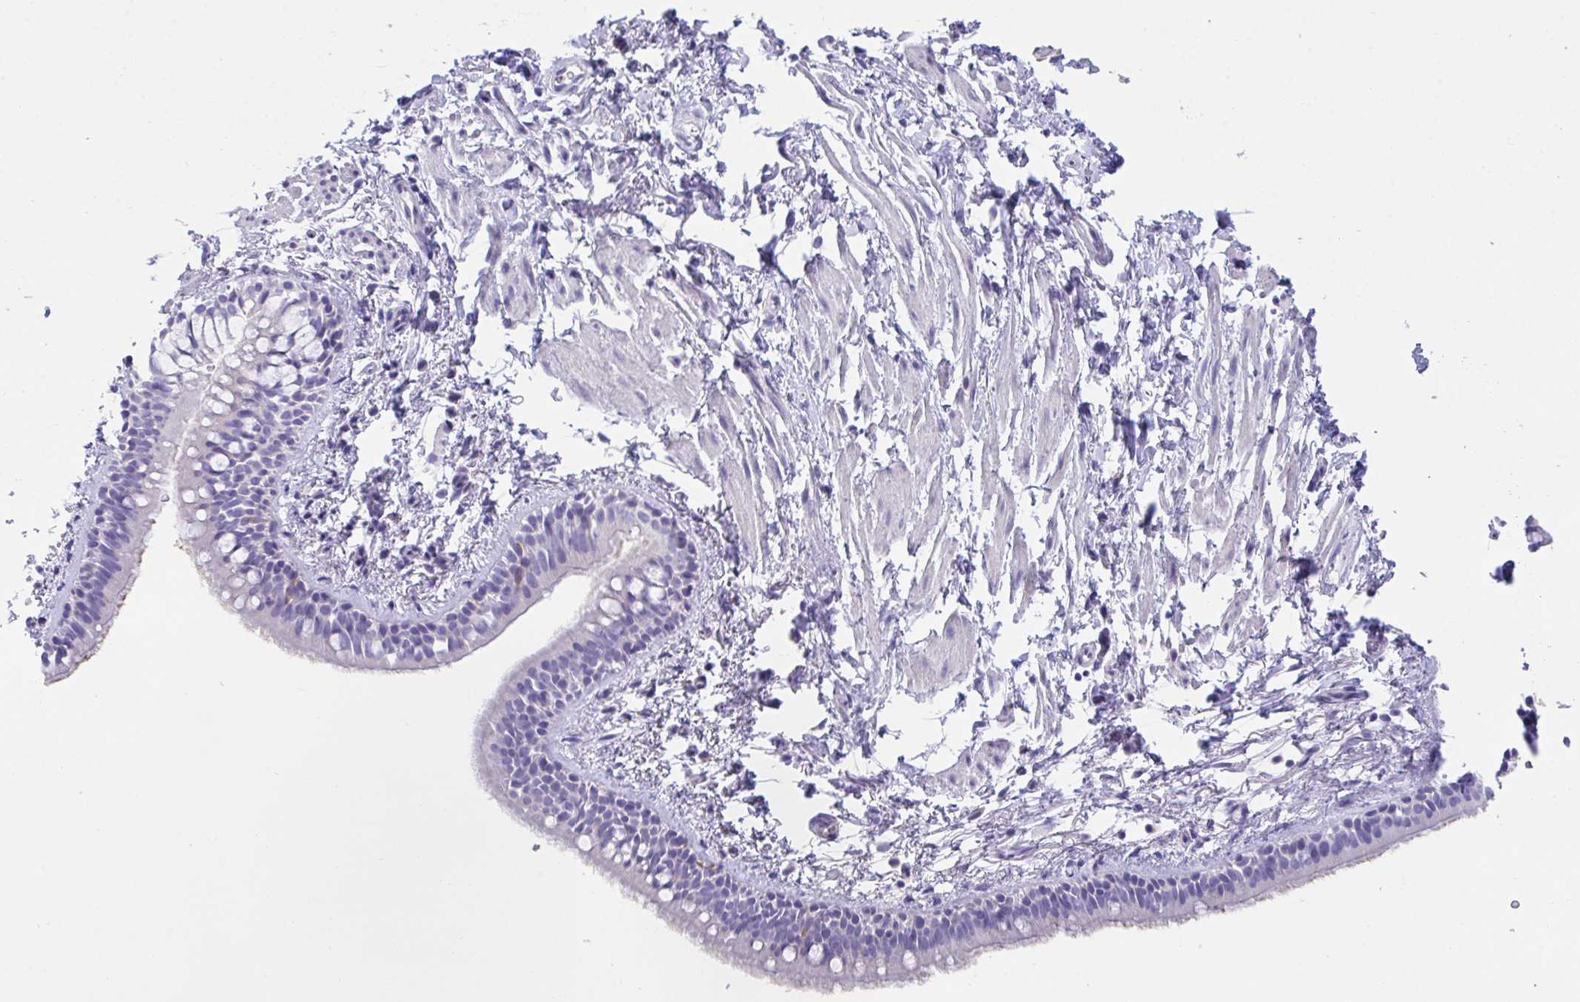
{"staining": {"intensity": "negative", "quantity": "none", "location": "none"}, "tissue": "bronchus", "cell_type": "Respiratory epithelial cells", "image_type": "normal", "snomed": [{"axis": "morphology", "description": "Normal tissue, NOS"}, {"axis": "topography", "description": "Lymph node"}, {"axis": "topography", "description": "Cartilage tissue"}, {"axis": "topography", "description": "Bronchus"}], "caption": "Immunohistochemical staining of benign bronchus shows no significant expression in respiratory epithelial cells.", "gene": "TMEM106B", "patient": {"sex": "female", "age": 70}}